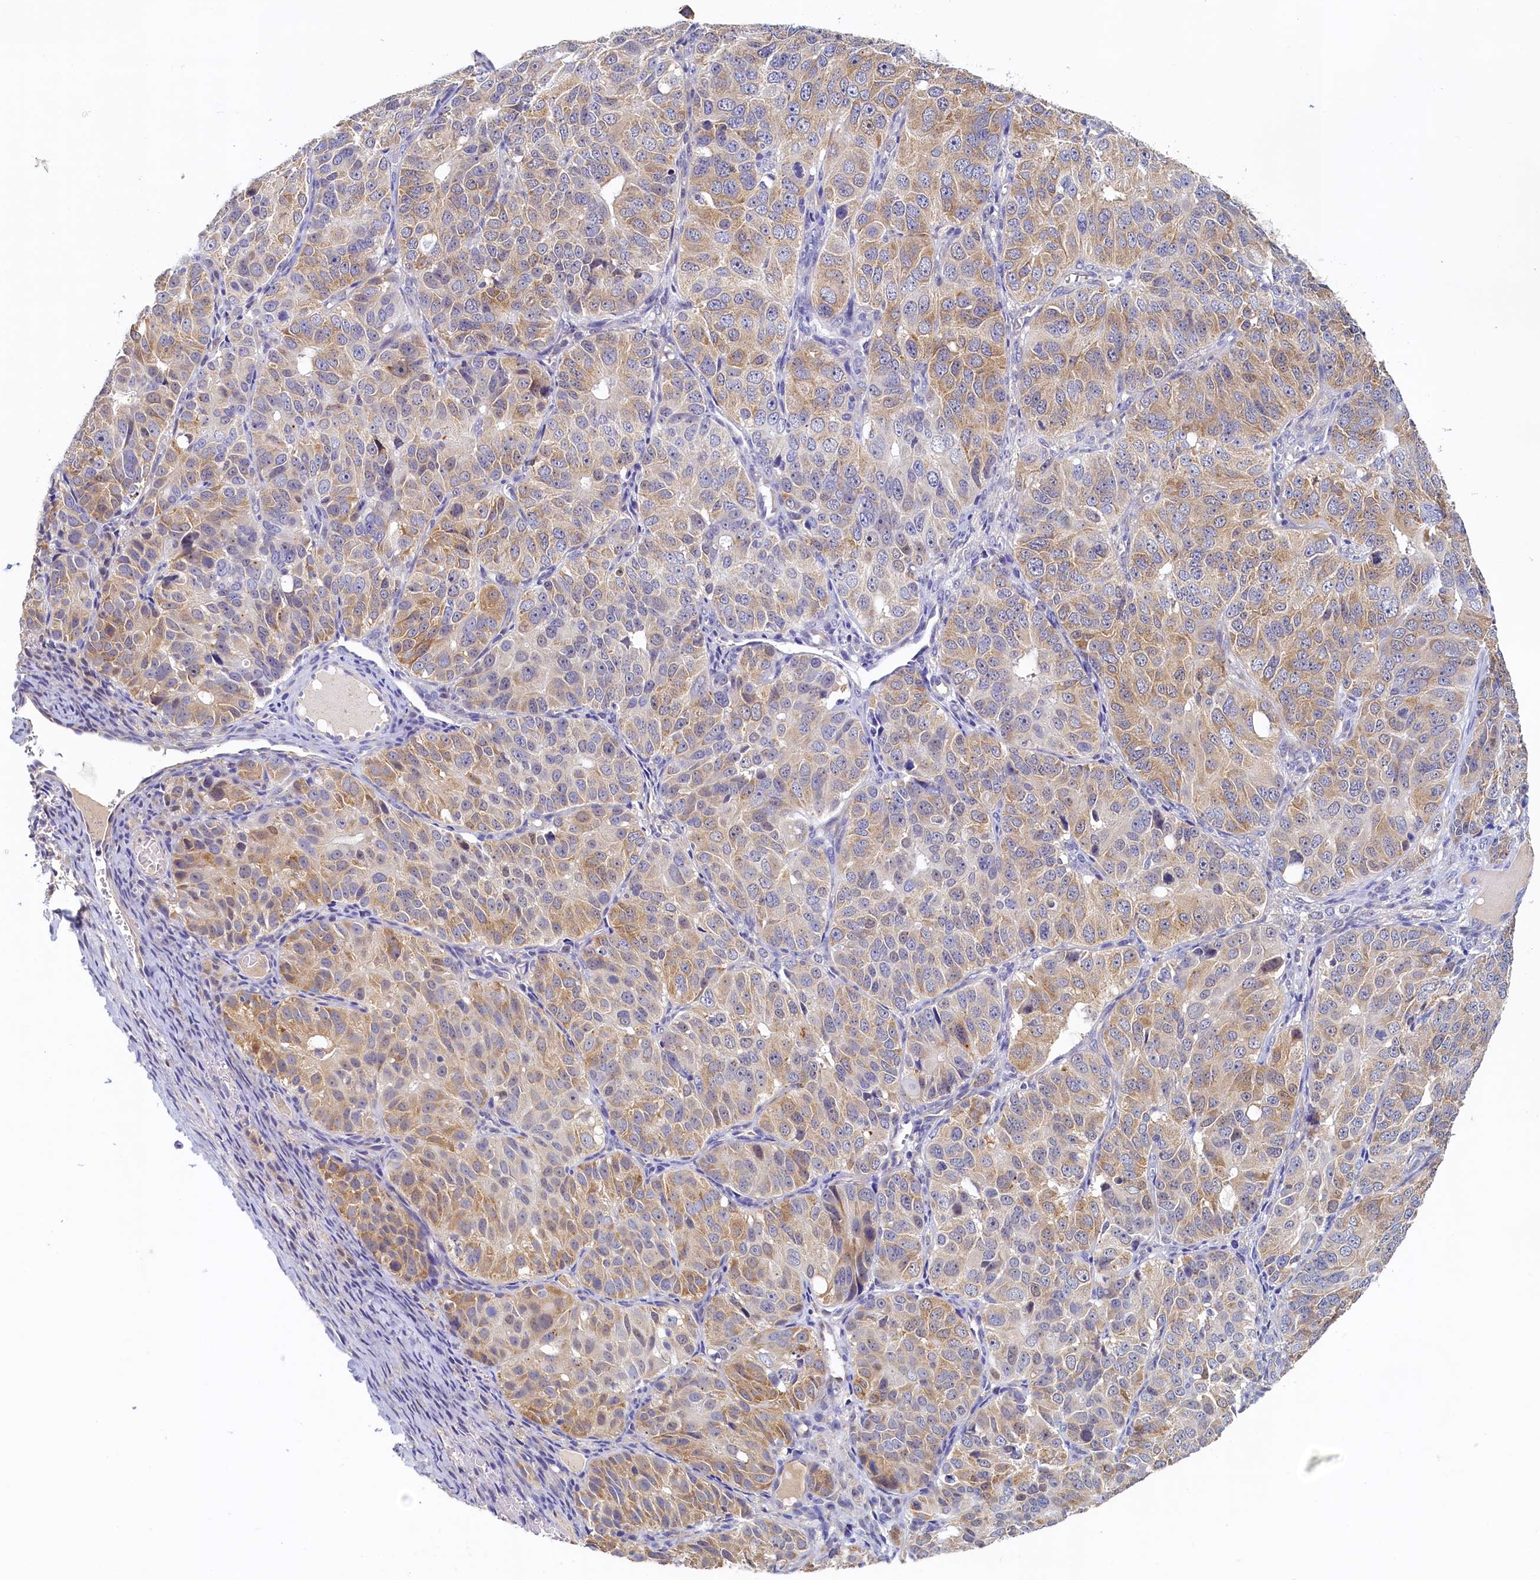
{"staining": {"intensity": "moderate", "quantity": ">75%", "location": "cytoplasmic/membranous"}, "tissue": "ovarian cancer", "cell_type": "Tumor cells", "image_type": "cancer", "snomed": [{"axis": "morphology", "description": "Carcinoma, endometroid"}, {"axis": "topography", "description": "Ovary"}], "caption": "This image shows IHC staining of human ovarian endometroid carcinoma, with medium moderate cytoplasmic/membranous staining in about >75% of tumor cells.", "gene": "DTD1", "patient": {"sex": "female", "age": 51}}